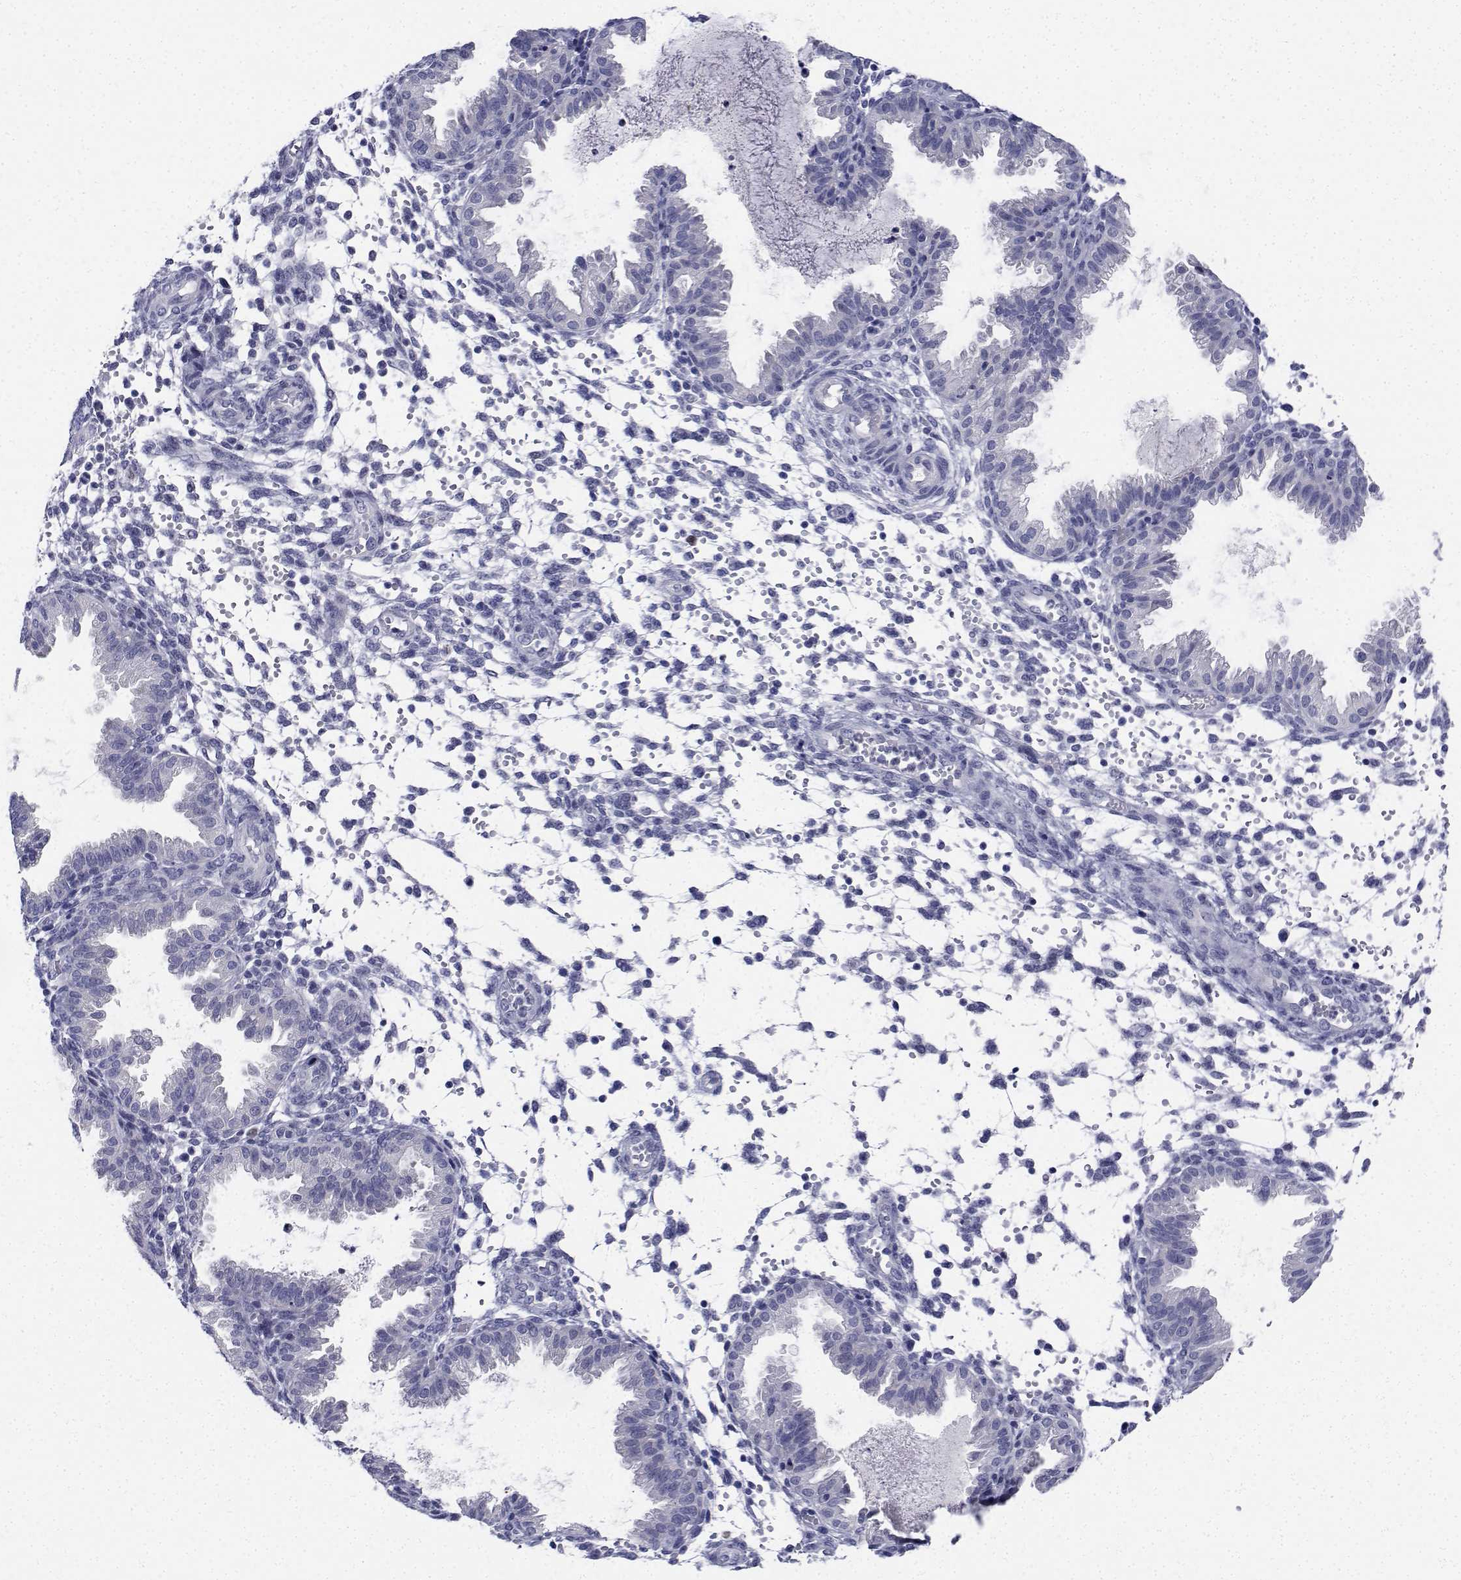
{"staining": {"intensity": "negative", "quantity": "none", "location": "none"}, "tissue": "endometrium", "cell_type": "Cells in endometrial stroma", "image_type": "normal", "snomed": [{"axis": "morphology", "description": "Normal tissue, NOS"}, {"axis": "topography", "description": "Endometrium"}], "caption": "Cells in endometrial stroma are negative for protein expression in unremarkable human endometrium. (DAB immunohistochemistry, high magnification).", "gene": "PLXNA4", "patient": {"sex": "female", "age": 33}}